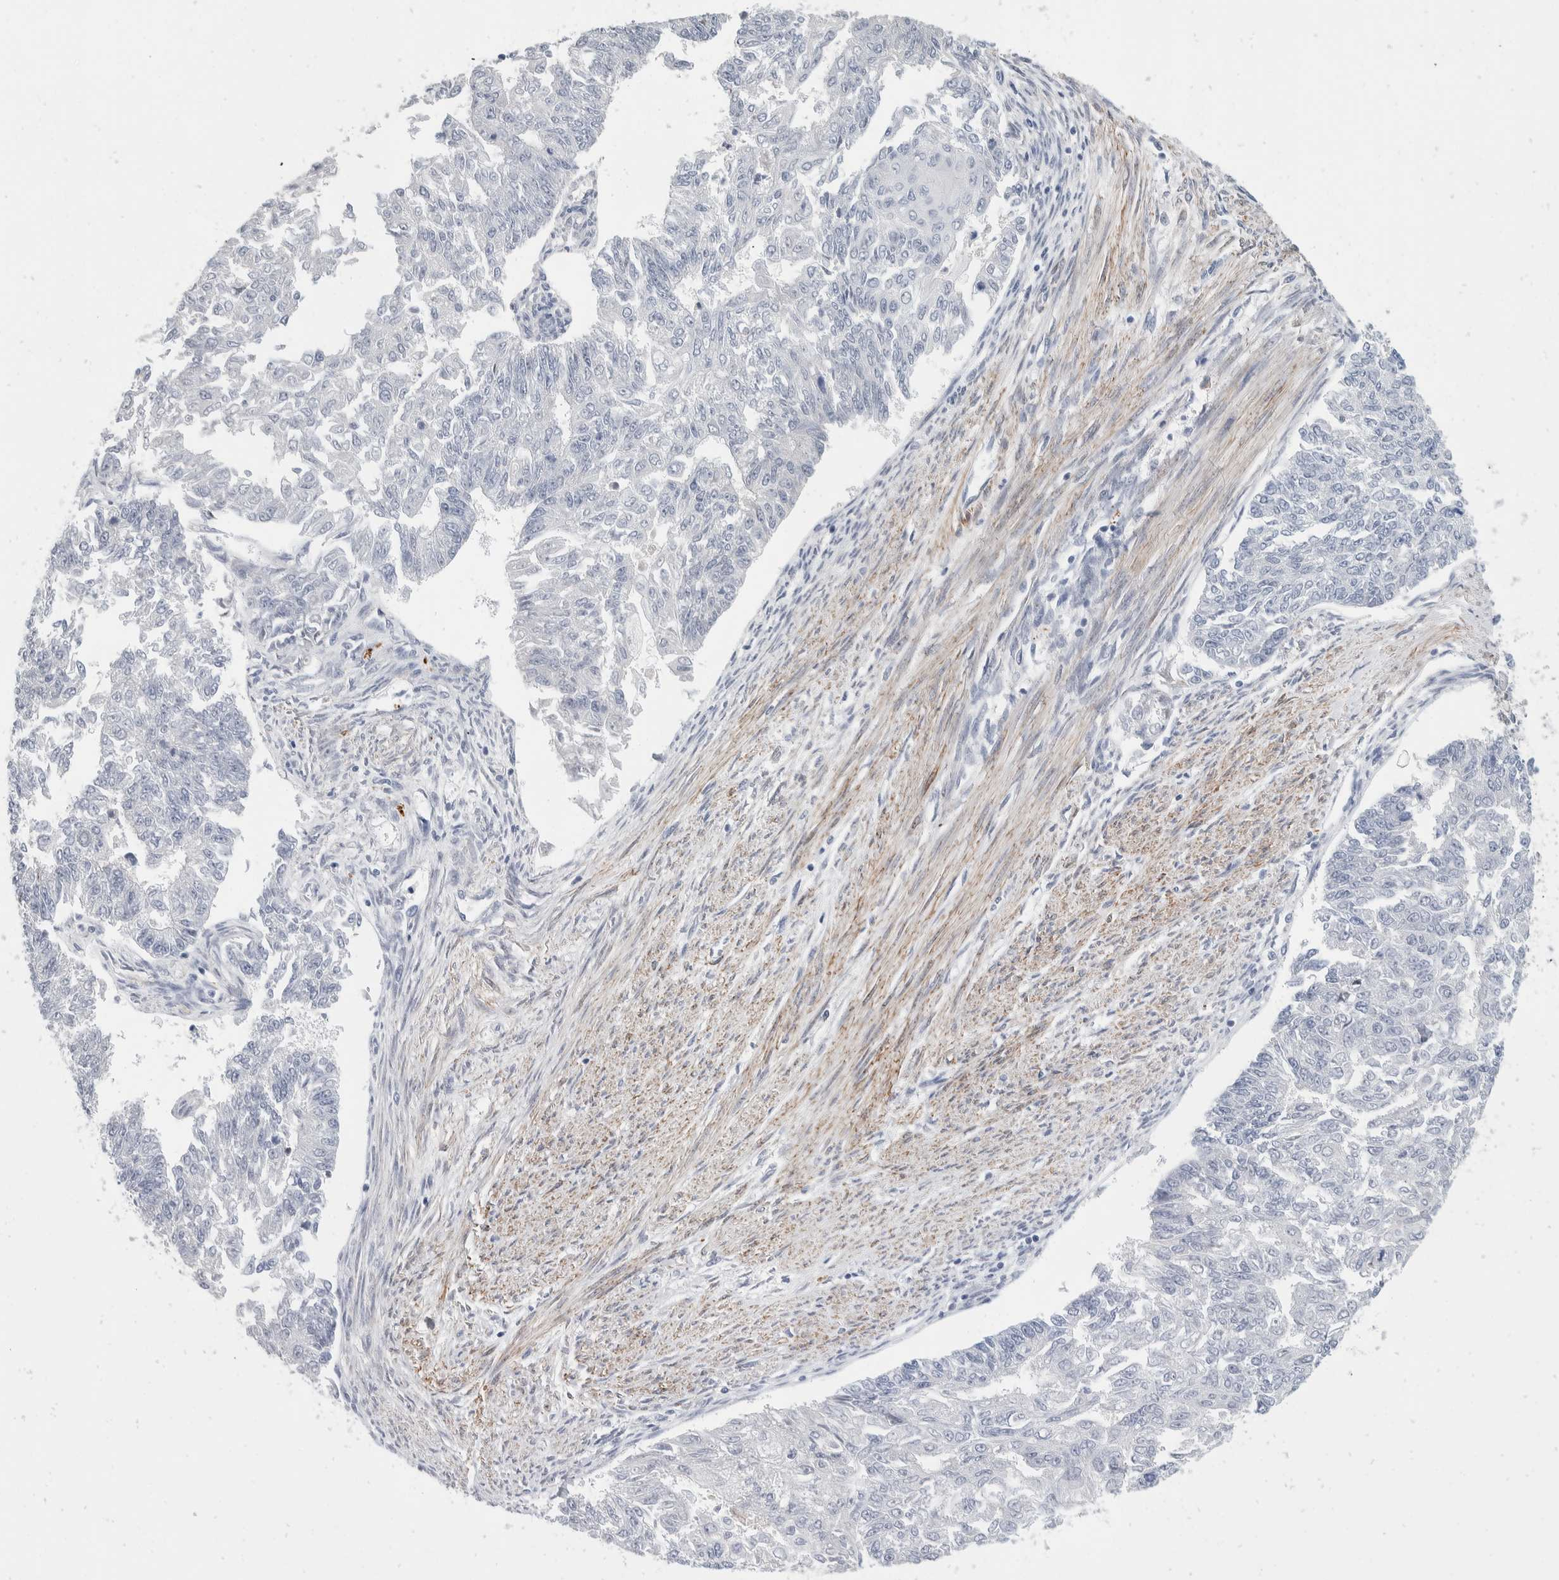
{"staining": {"intensity": "negative", "quantity": "none", "location": "none"}, "tissue": "endometrial cancer", "cell_type": "Tumor cells", "image_type": "cancer", "snomed": [{"axis": "morphology", "description": "Adenocarcinoma, NOS"}, {"axis": "topography", "description": "Endometrium"}], "caption": "This image is of endometrial cancer stained with immunohistochemistry (IHC) to label a protein in brown with the nuclei are counter-stained blue. There is no positivity in tumor cells.", "gene": "CATSPERD", "patient": {"sex": "female", "age": 32}}